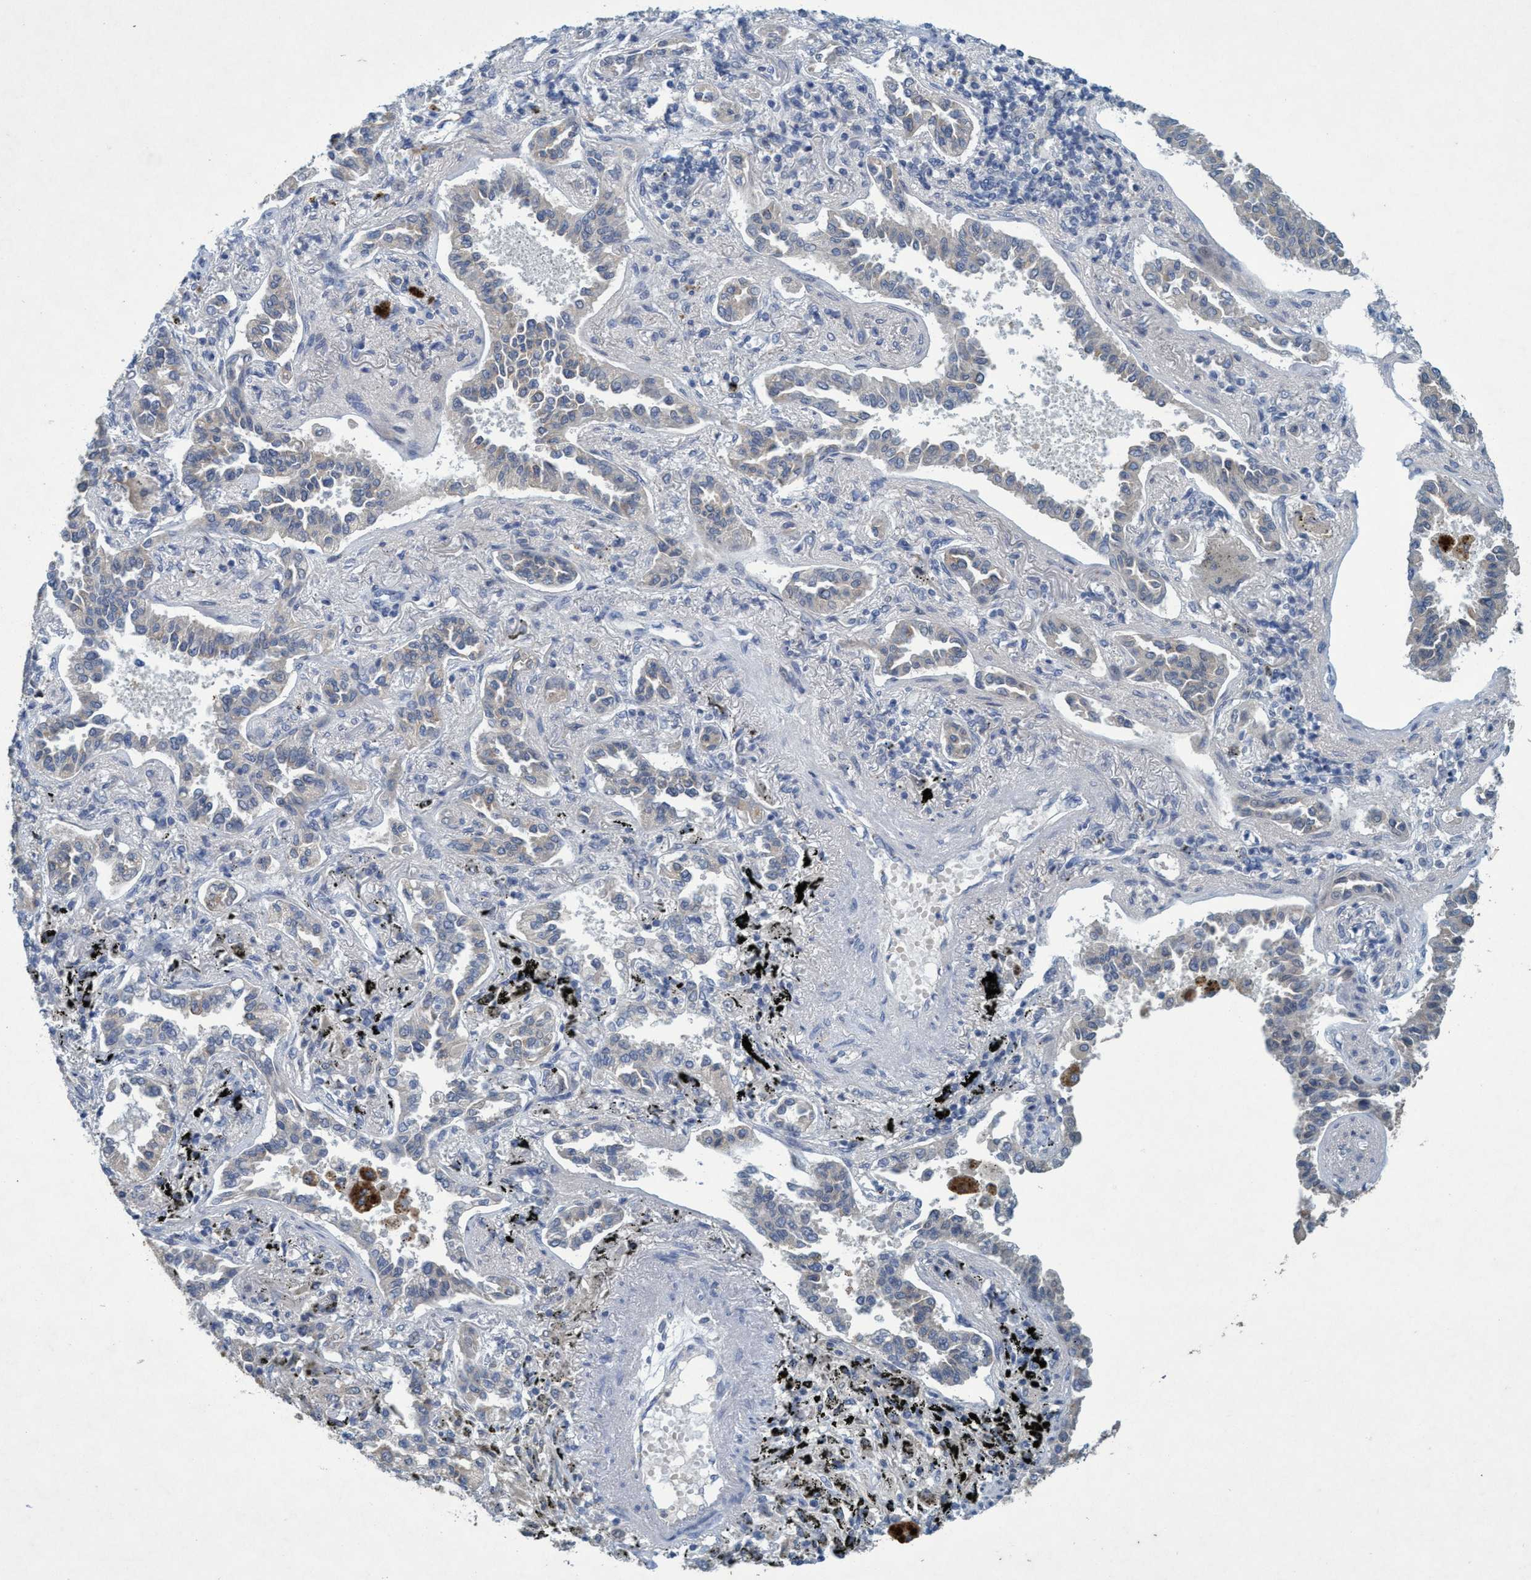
{"staining": {"intensity": "negative", "quantity": "none", "location": "none"}, "tissue": "lung cancer", "cell_type": "Tumor cells", "image_type": "cancer", "snomed": [{"axis": "morphology", "description": "Normal tissue, NOS"}, {"axis": "morphology", "description": "Adenocarcinoma, NOS"}, {"axis": "topography", "description": "Lung"}], "caption": "An immunohistochemistry image of adenocarcinoma (lung) is shown. There is no staining in tumor cells of adenocarcinoma (lung).", "gene": "RNF208", "patient": {"sex": "male", "age": 59}}